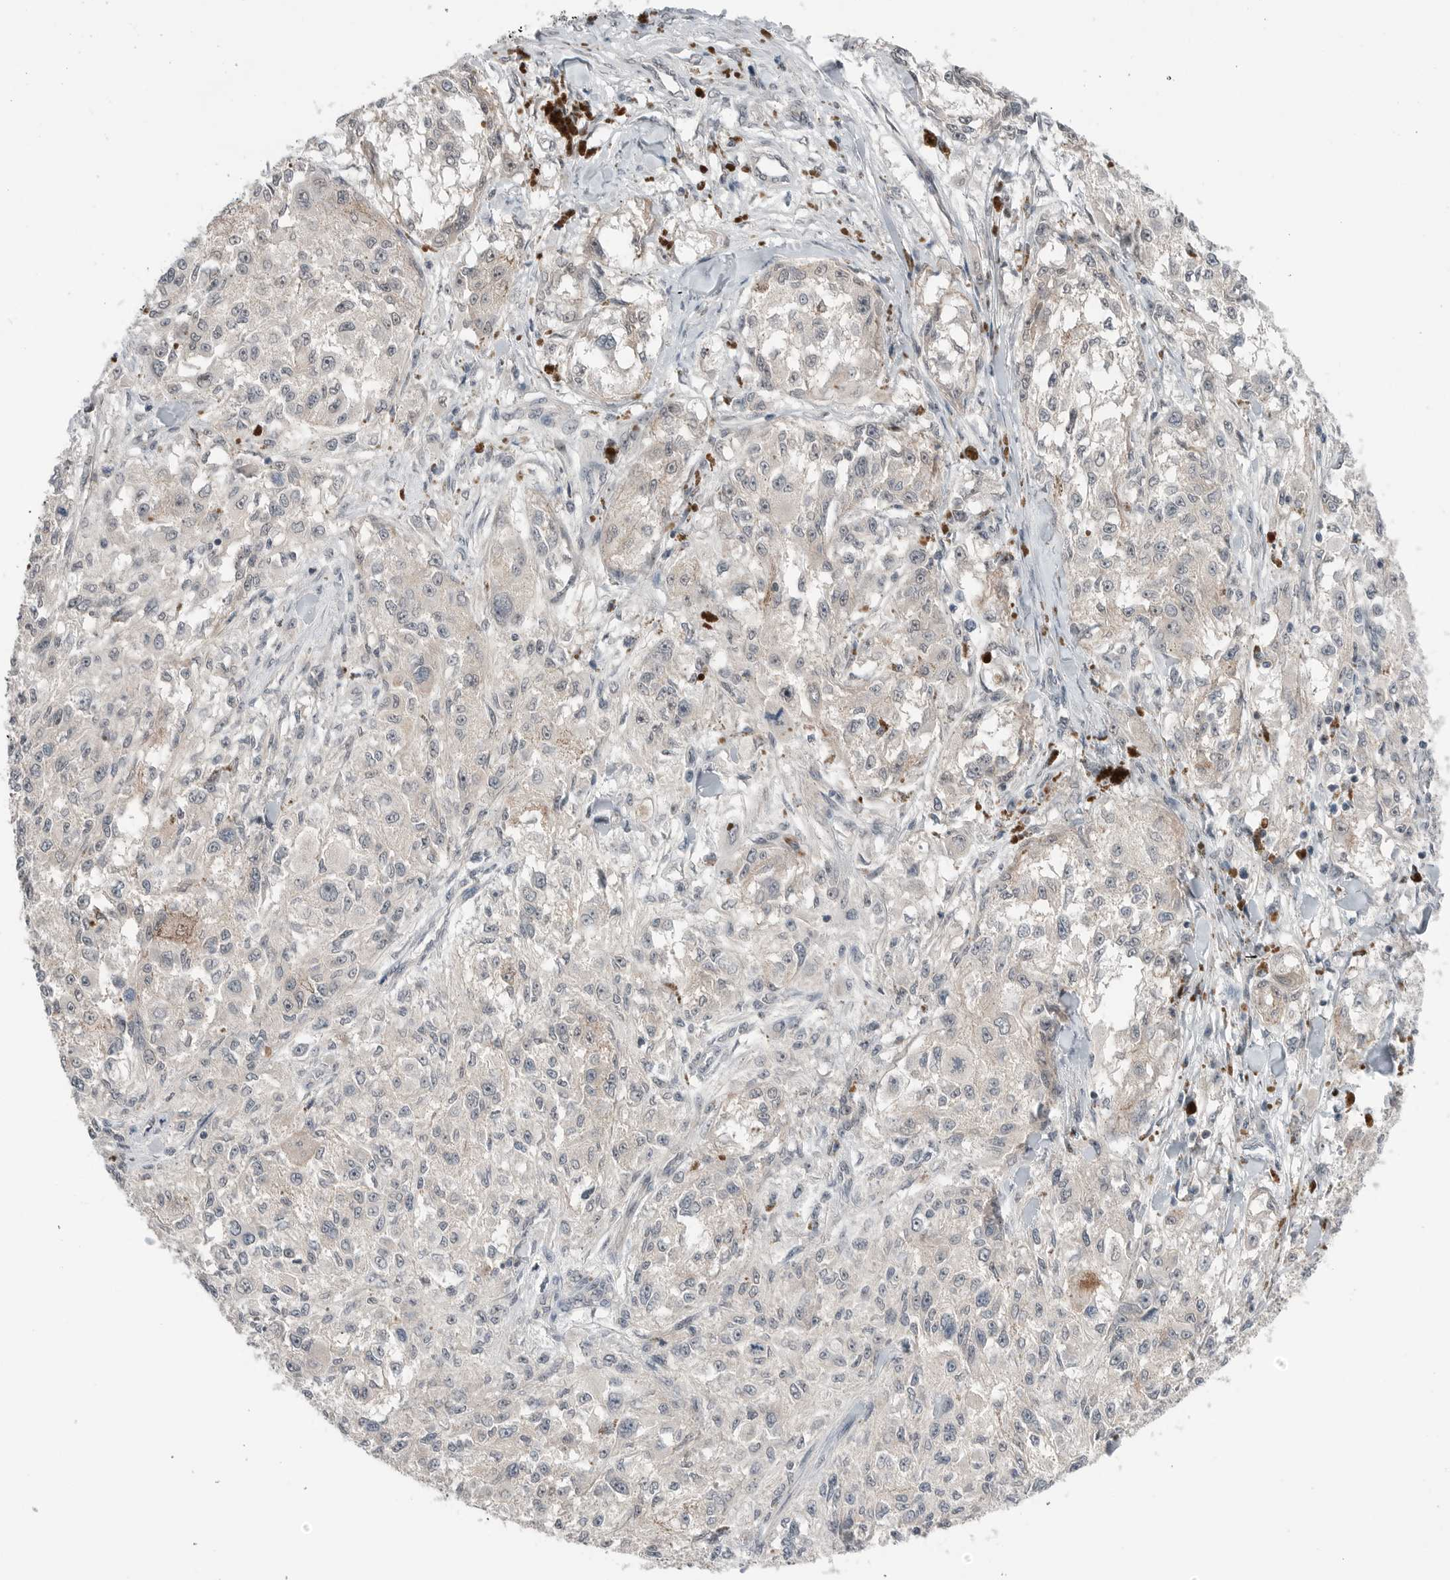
{"staining": {"intensity": "weak", "quantity": "<25%", "location": "cytoplasmic/membranous"}, "tissue": "melanoma", "cell_type": "Tumor cells", "image_type": "cancer", "snomed": [{"axis": "morphology", "description": "Necrosis, NOS"}, {"axis": "morphology", "description": "Malignant melanoma, NOS"}, {"axis": "topography", "description": "Skin"}], "caption": "High magnification brightfield microscopy of malignant melanoma stained with DAB (3,3'-diaminobenzidine) (brown) and counterstained with hematoxylin (blue): tumor cells show no significant positivity. (Brightfield microscopy of DAB IHC at high magnification).", "gene": "NTAQ1", "patient": {"sex": "female", "age": 87}}